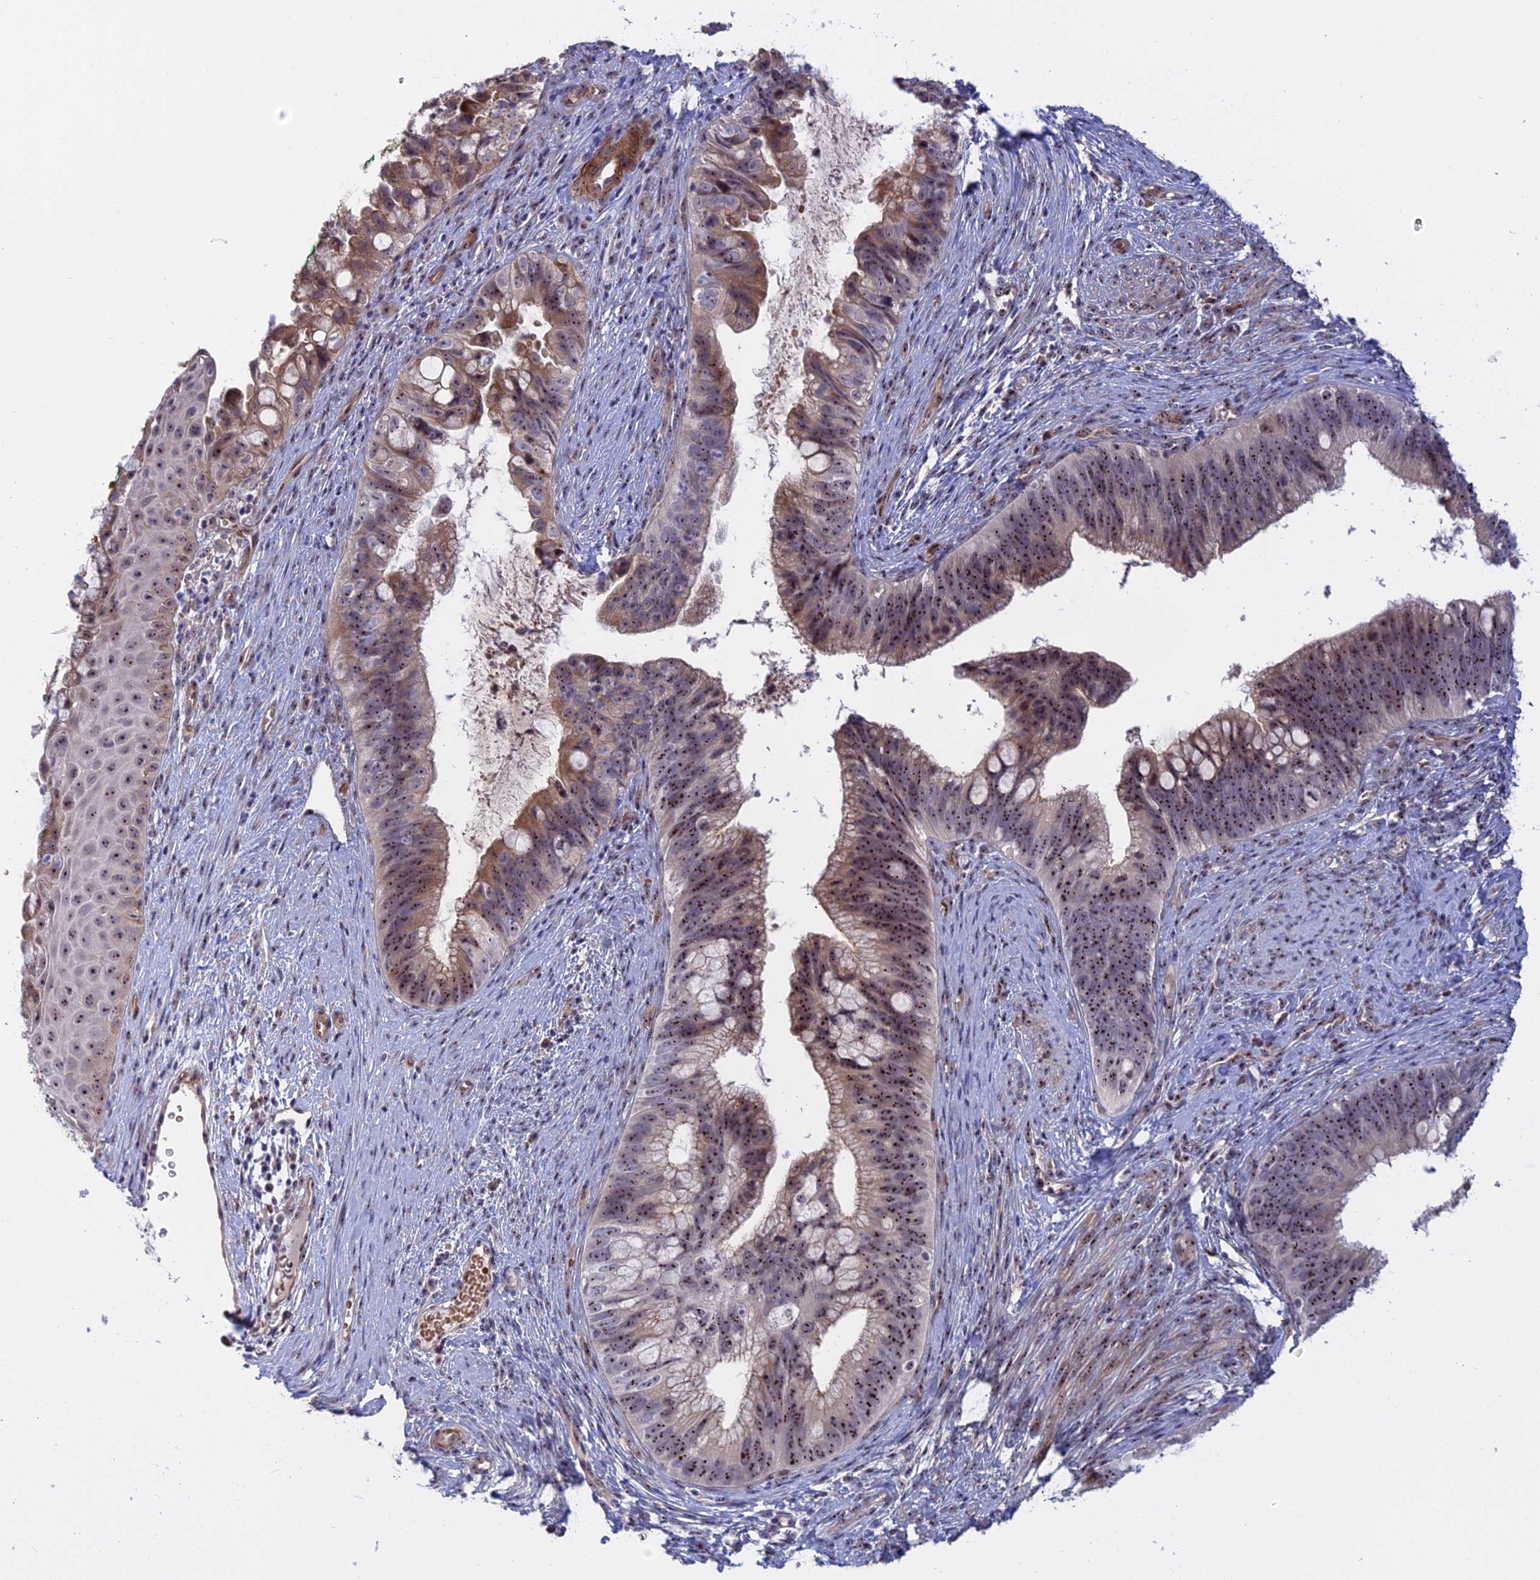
{"staining": {"intensity": "moderate", "quantity": ">75%", "location": "nuclear"}, "tissue": "cervical cancer", "cell_type": "Tumor cells", "image_type": "cancer", "snomed": [{"axis": "morphology", "description": "Adenocarcinoma, NOS"}, {"axis": "topography", "description": "Cervix"}], "caption": "About >75% of tumor cells in human adenocarcinoma (cervical) demonstrate moderate nuclear protein positivity as visualized by brown immunohistochemical staining.", "gene": "DBNDD1", "patient": {"sex": "female", "age": 42}}